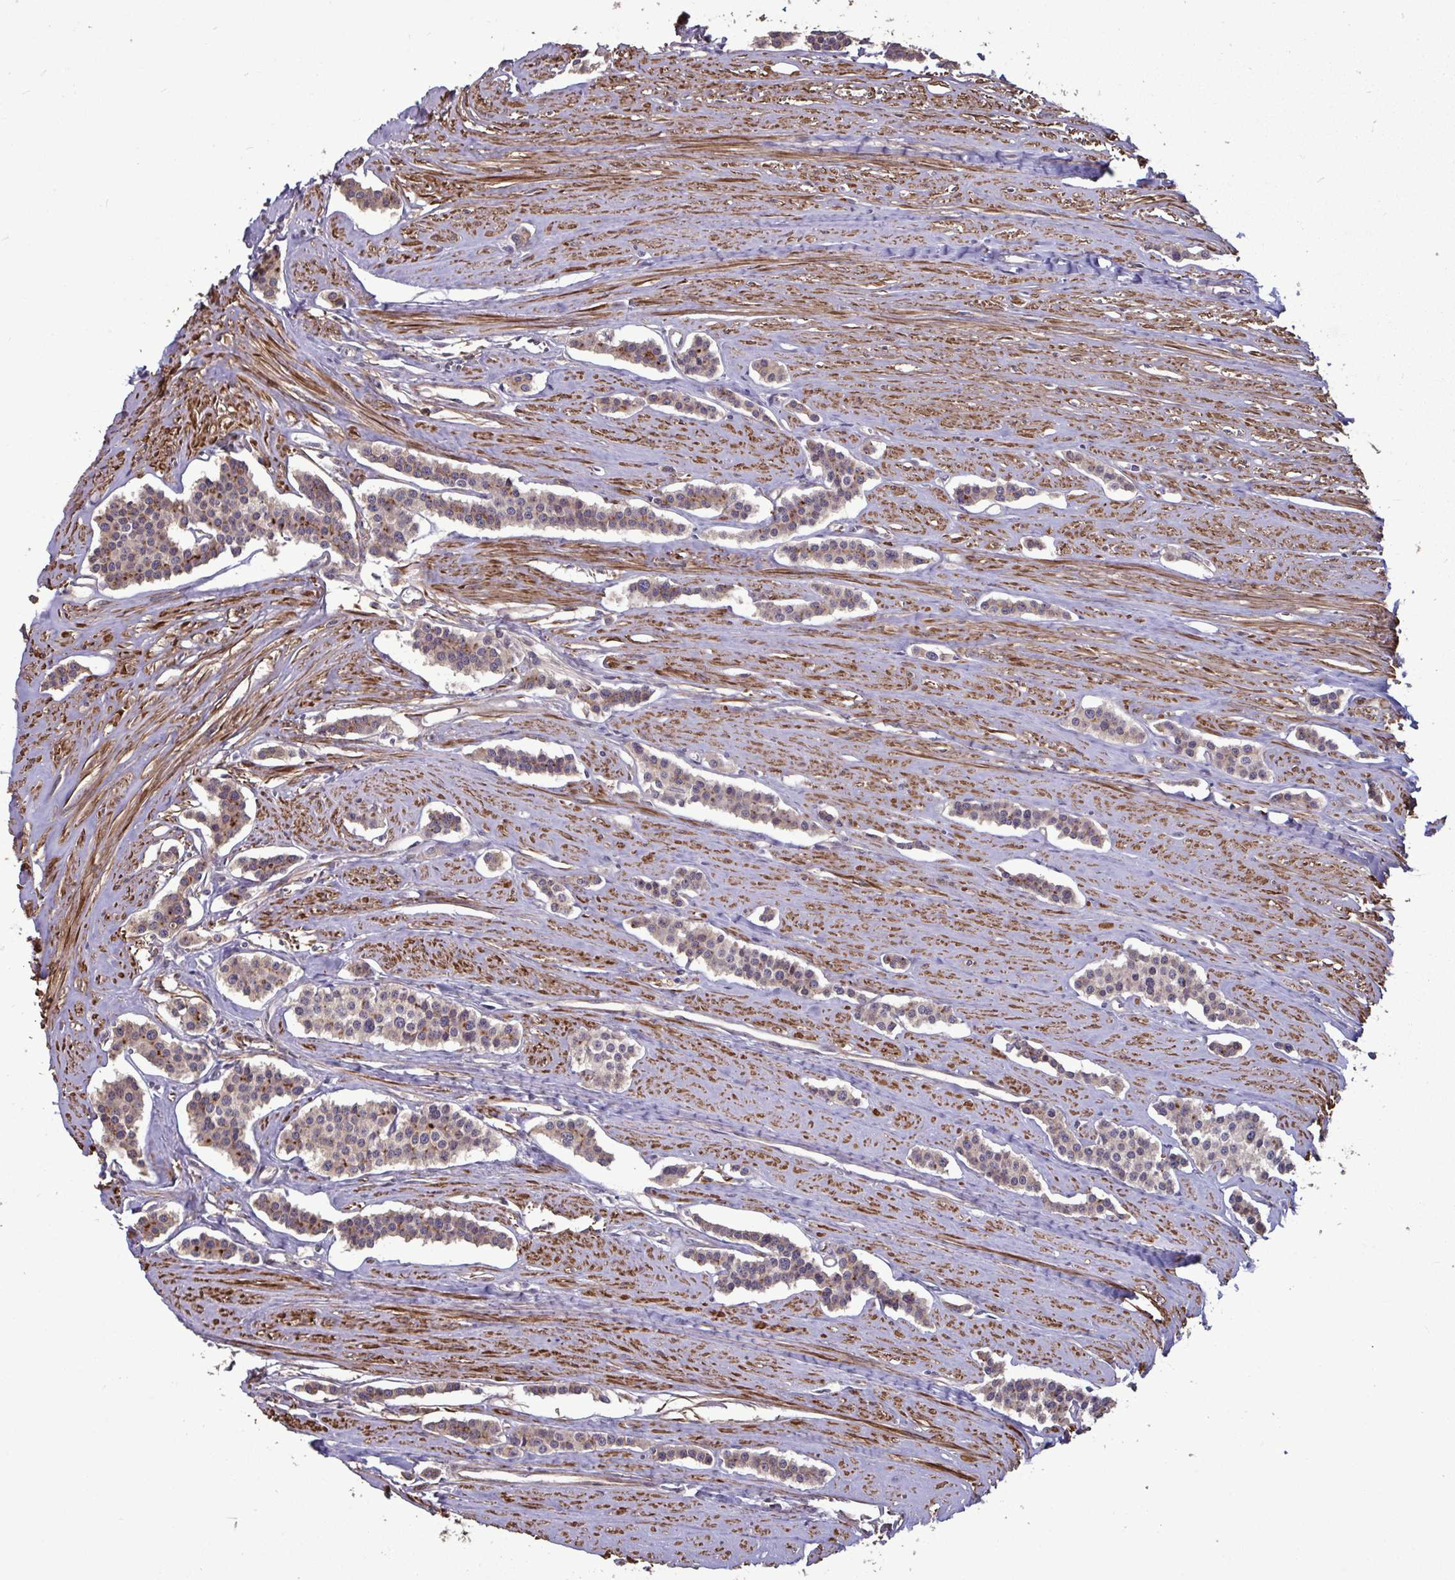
{"staining": {"intensity": "negative", "quantity": "none", "location": "none"}, "tissue": "carcinoid", "cell_type": "Tumor cells", "image_type": "cancer", "snomed": [{"axis": "morphology", "description": "Carcinoid, malignant, NOS"}, {"axis": "topography", "description": "Small intestine"}], "caption": "DAB immunohistochemical staining of human carcinoid (malignant) shows no significant staining in tumor cells. (DAB (3,3'-diaminobenzidine) immunohistochemistry (IHC) visualized using brightfield microscopy, high magnification).", "gene": "IPO5", "patient": {"sex": "male", "age": 60}}